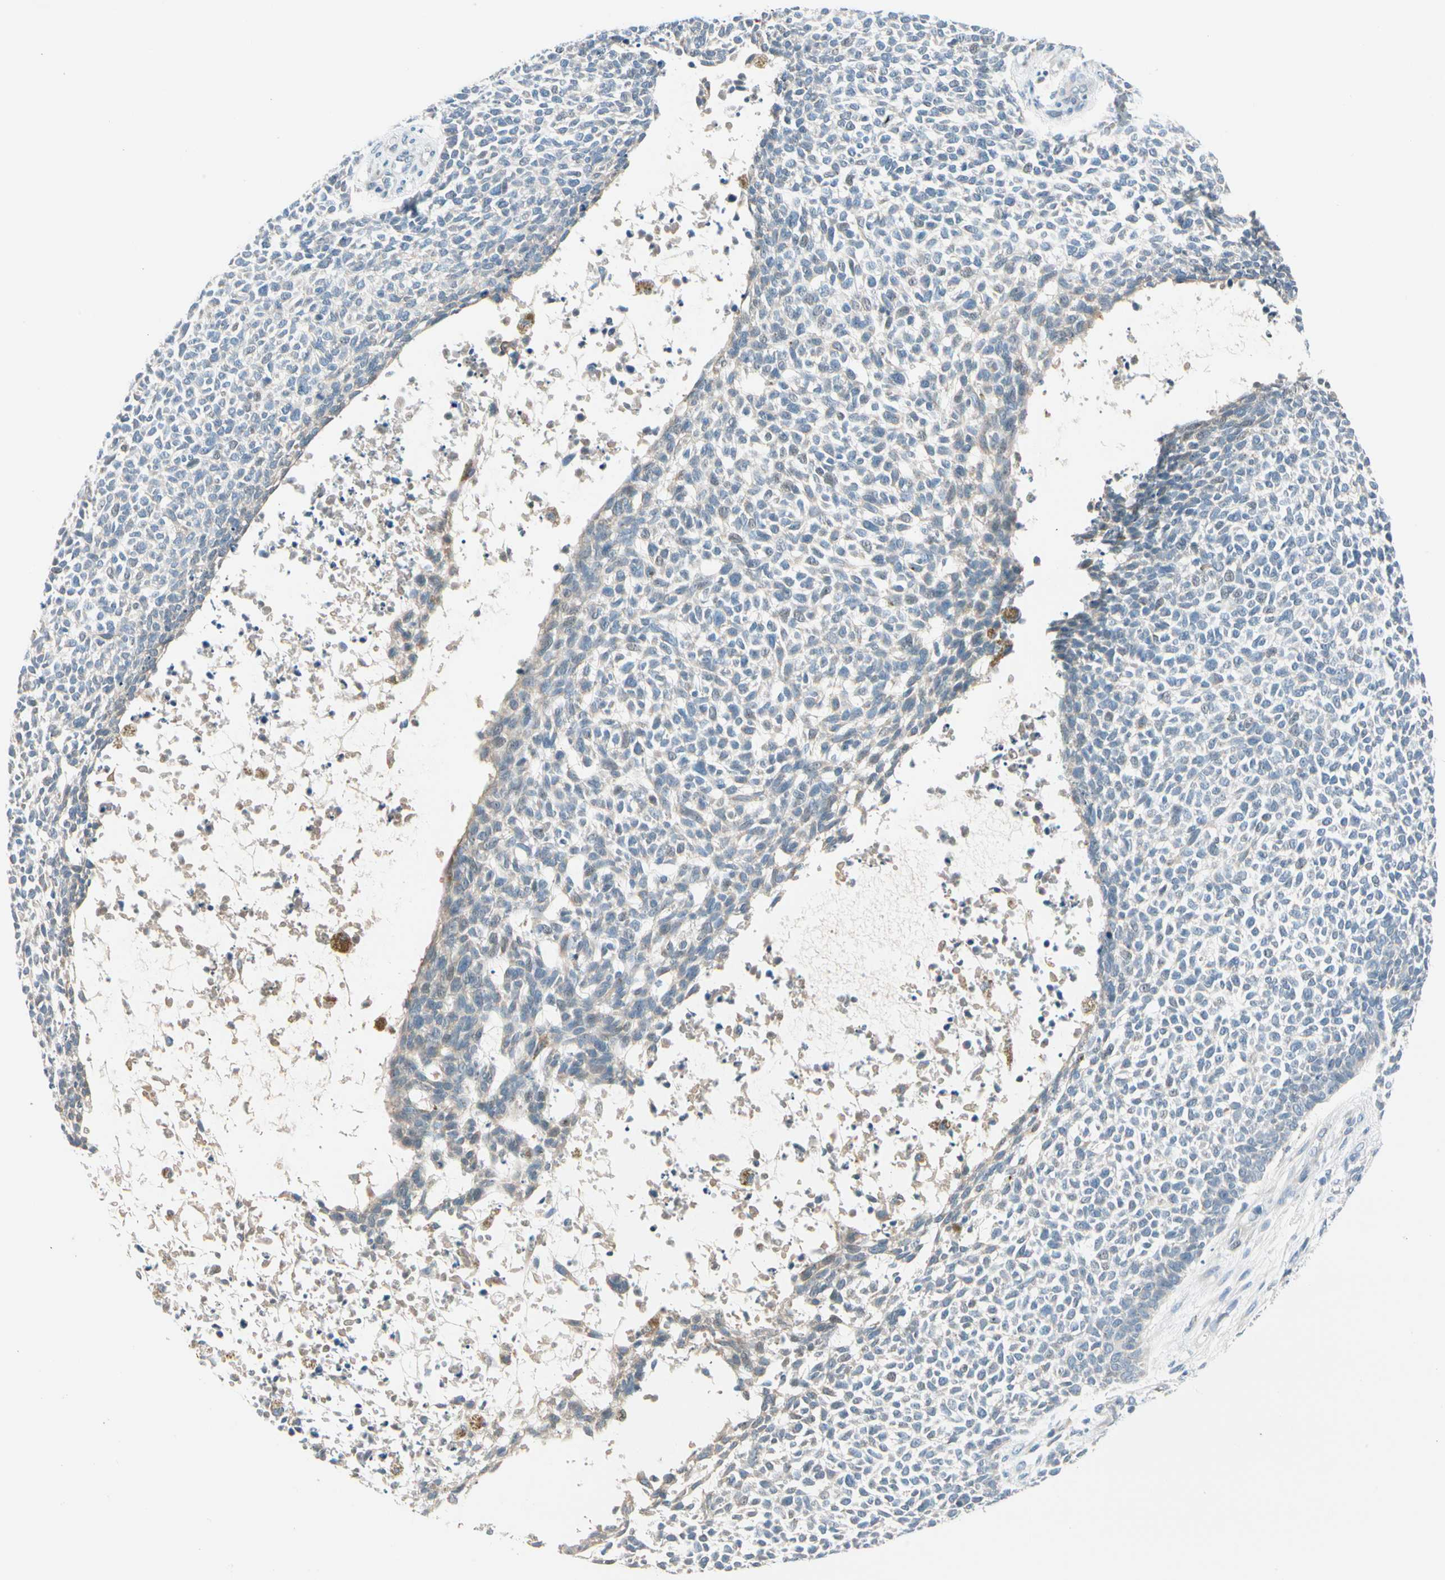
{"staining": {"intensity": "weak", "quantity": "<25%", "location": "cytoplasmic/membranous"}, "tissue": "skin cancer", "cell_type": "Tumor cells", "image_type": "cancer", "snomed": [{"axis": "morphology", "description": "Basal cell carcinoma"}, {"axis": "topography", "description": "Skin"}], "caption": "The histopathology image reveals no staining of tumor cells in skin cancer. (Brightfield microscopy of DAB (3,3'-diaminobenzidine) immunohistochemistry at high magnification).", "gene": "STK40", "patient": {"sex": "female", "age": 84}}